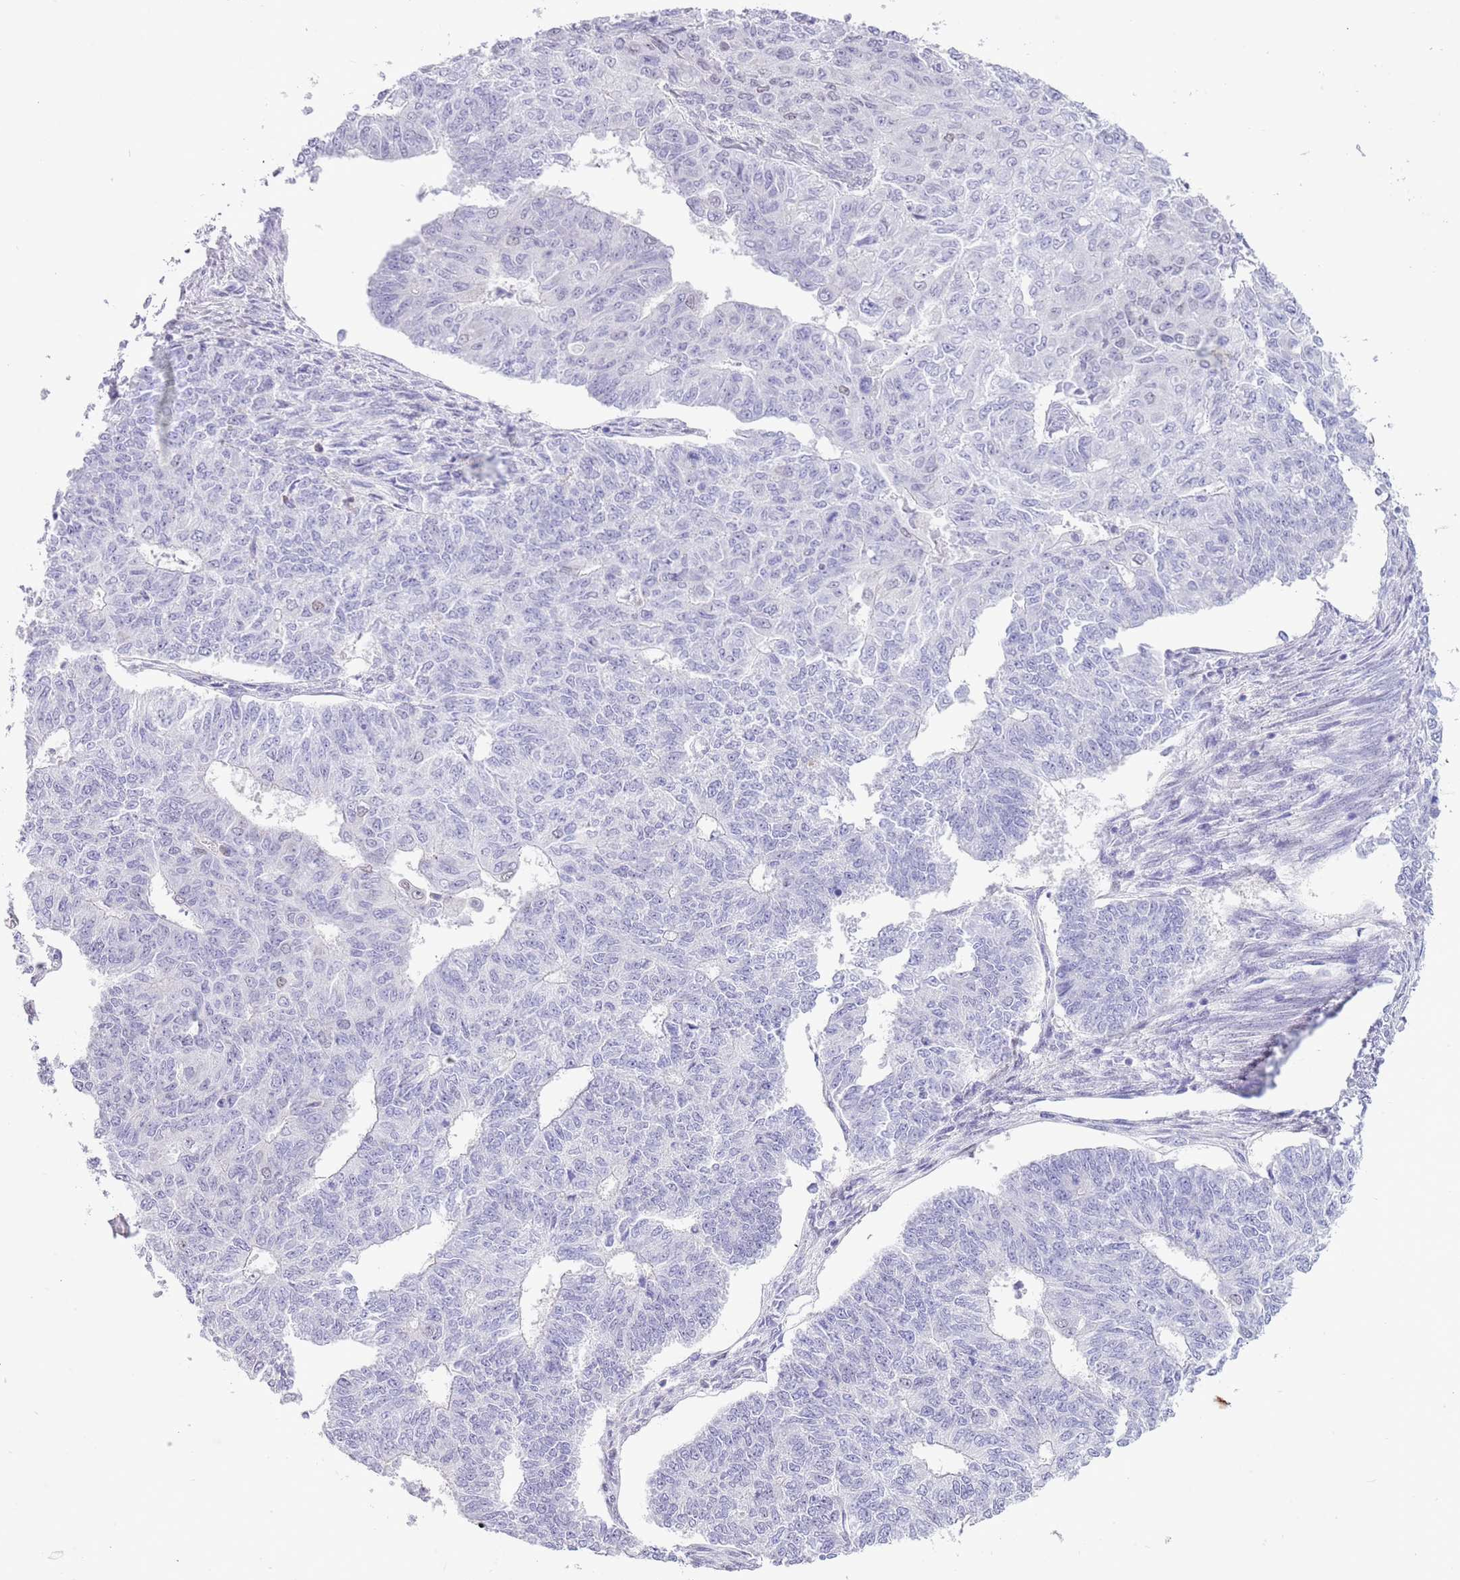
{"staining": {"intensity": "negative", "quantity": "none", "location": "none"}, "tissue": "endometrial cancer", "cell_type": "Tumor cells", "image_type": "cancer", "snomed": [{"axis": "morphology", "description": "Adenocarcinoma, NOS"}, {"axis": "topography", "description": "Endometrium"}], "caption": "Immunohistochemistry micrograph of neoplastic tissue: human endometrial cancer (adenocarcinoma) stained with DAB displays no significant protein positivity in tumor cells. (DAB immunohistochemistry (IHC) visualized using brightfield microscopy, high magnification).", "gene": "PPP1R17", "patient": {"sex": "female", "age": 32}}